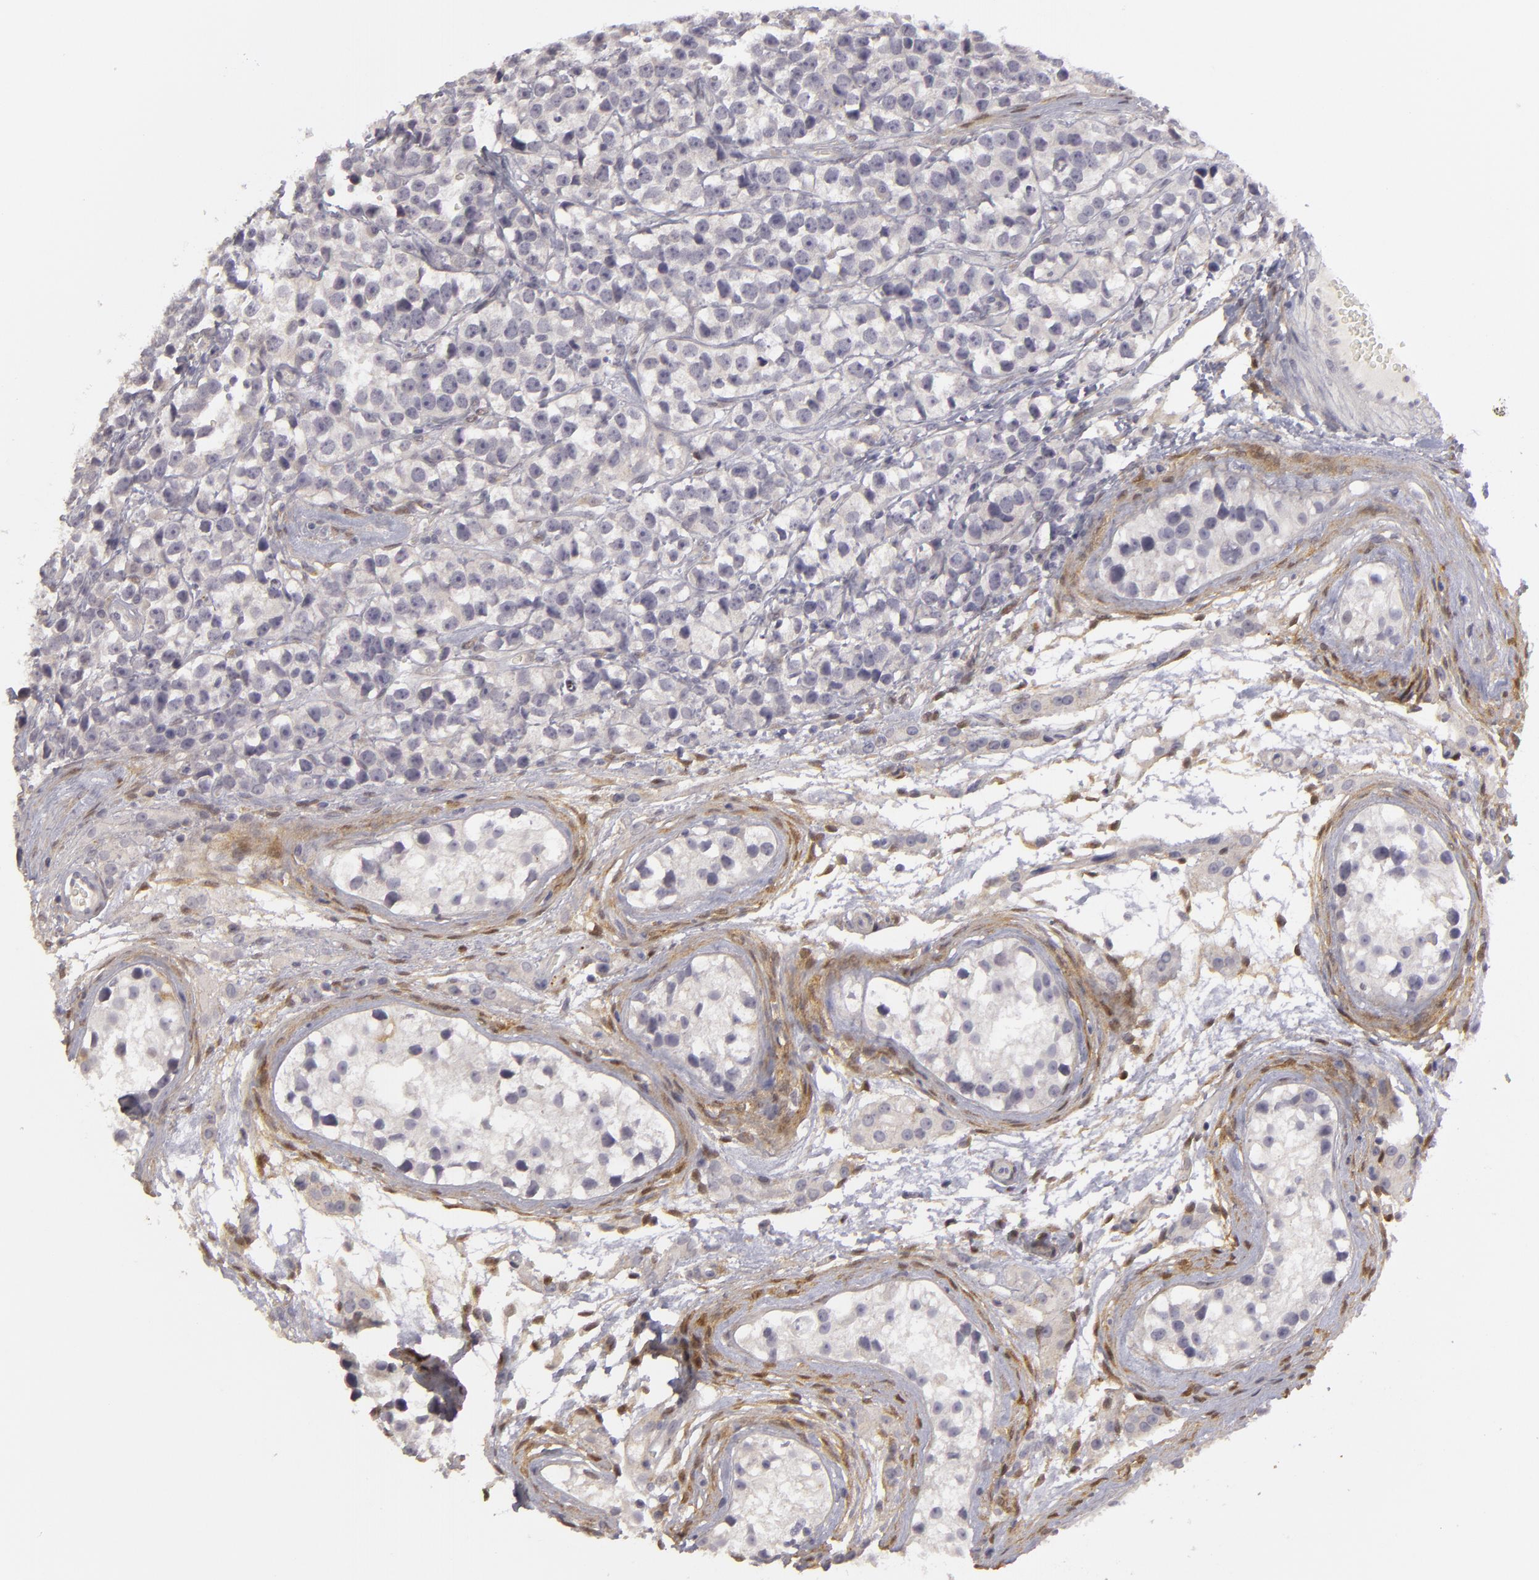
{"staining": {"intensity": "negative", "quantity": "none", "location": "none"}, "tissue": "testis cancer", "cell_type": "Tumor cells", "image_type": "cancer", "snomed": [{"axis": "morphology", "description": "Seminoma, NOS"}, {"axis": "topography", "description": "Testis"}], "caption": "Image shows no significant protein staining in tumor cells of seminoma (testis).", "gene": "EFS", "patient": {"sex": "male", "age": 25}}